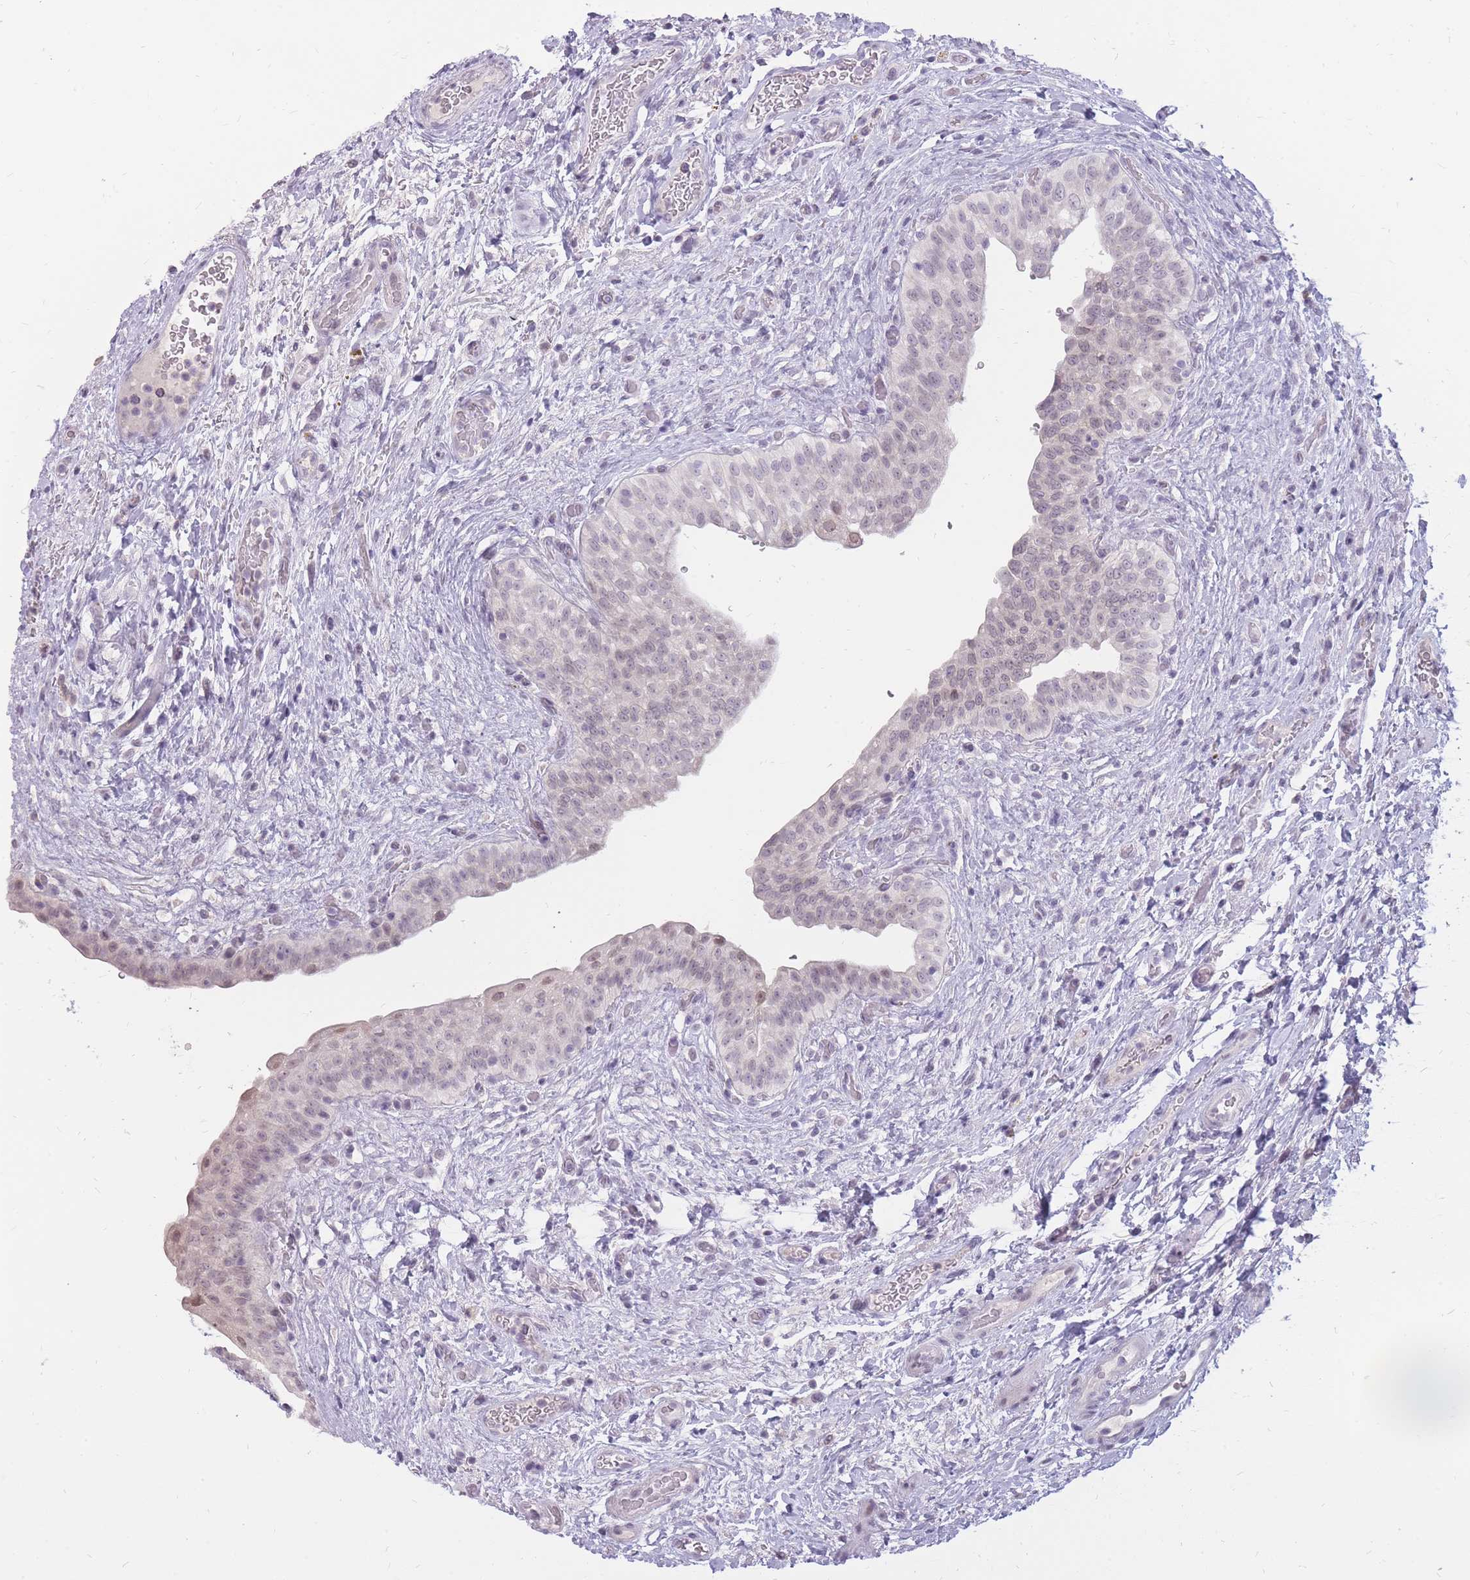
{"staining": {"intensity": "weak", "quantity": ">75%", "location": "nuclear"}, "tissue": "urinary bladder", "cell_type": "Urothelial cells", "image_type": "normal", "snomed": [{"axis": "morphology", "description": "Normal tissue, NOS"}, {"axis": "topography", "description": "Urinary bladder"}], "caption": "Immunohistochemical staining of benign urinary bladder exhibits weak nuclear protein expression in approximately >75% of urothelial cells.", "gene": "POM121C", "patient": {"sex": "male", "age": 69}}